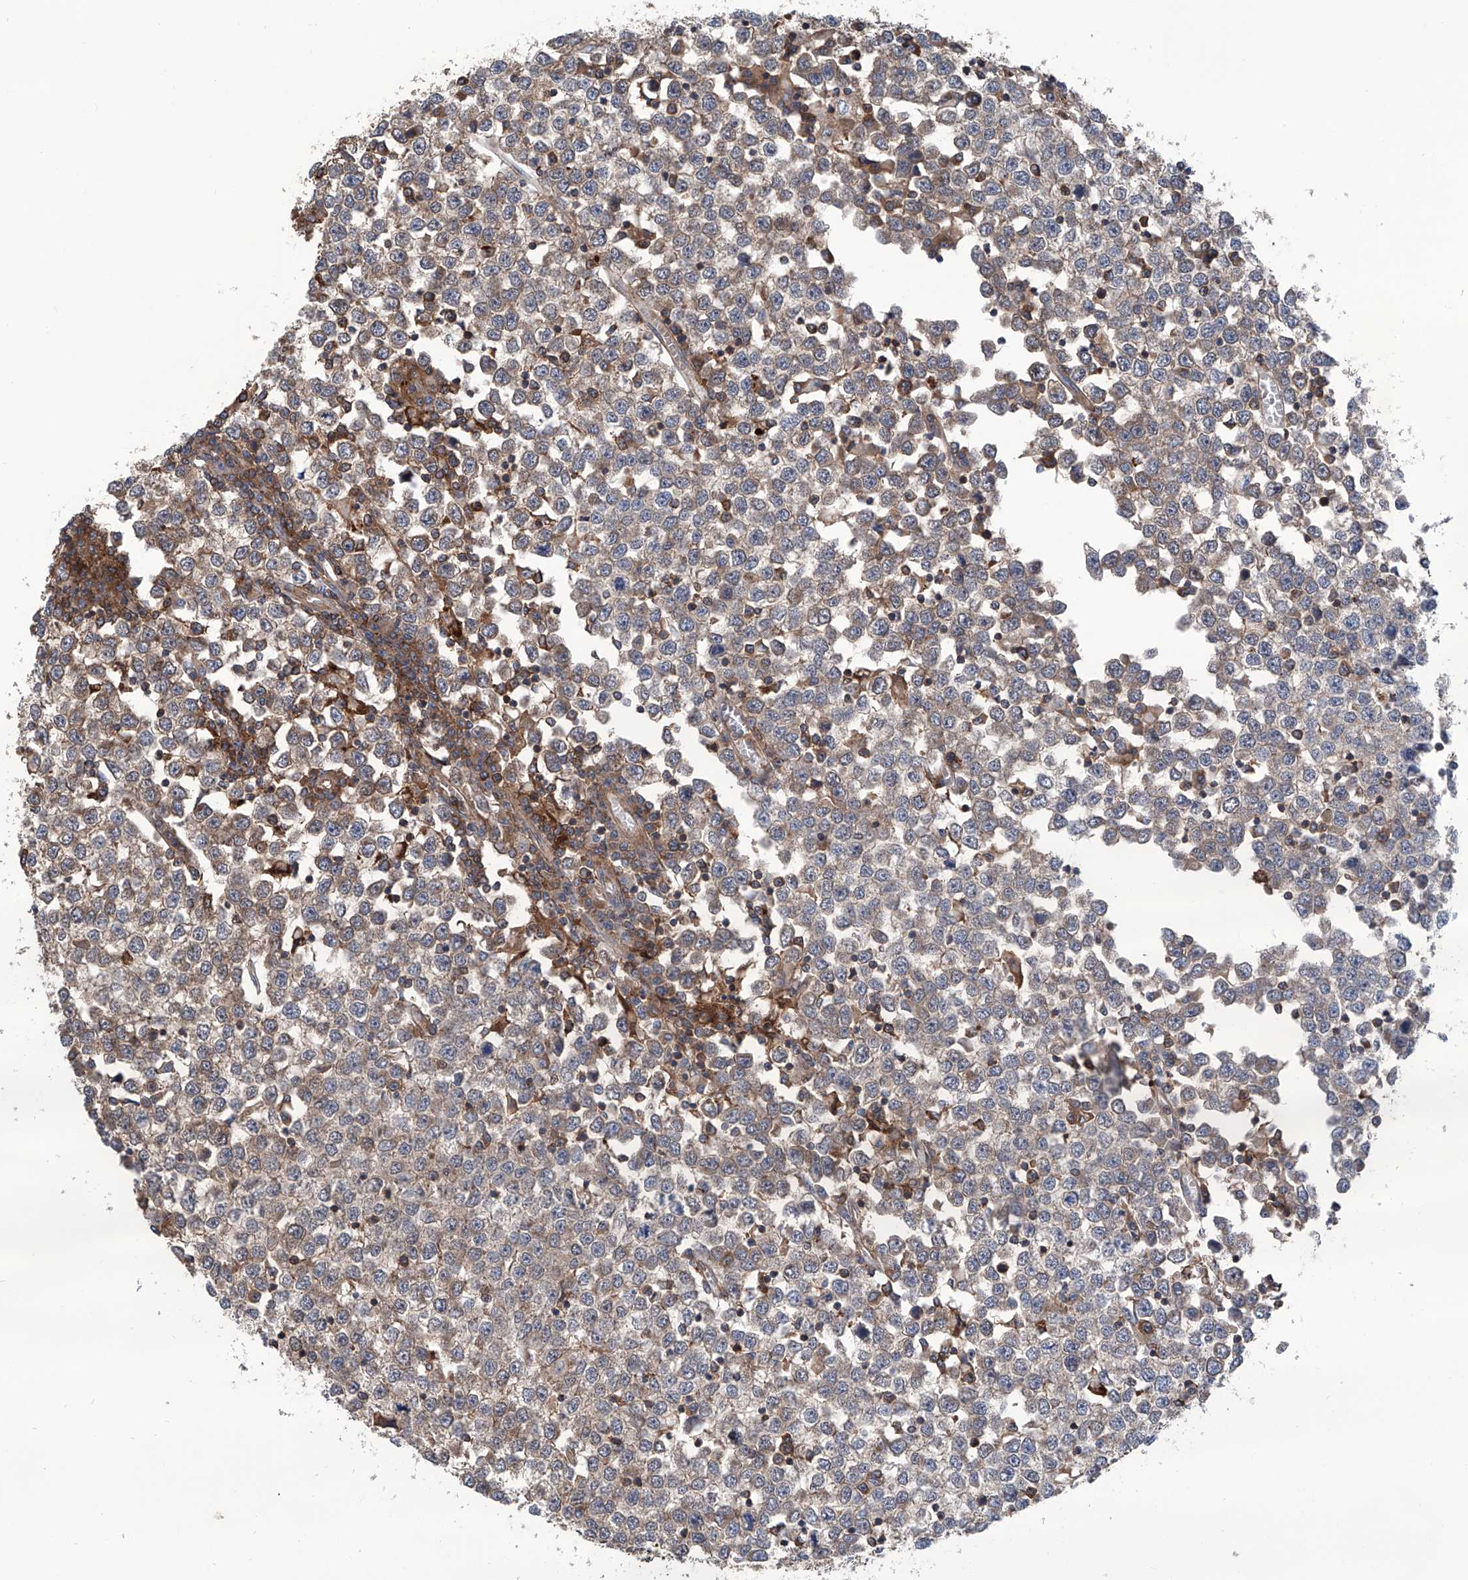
{"staining": {"intensity": "moderate", "quantity": "25%-75%", "location": "cytoplasmic/membranous"}, "tissue": "testis cancer", "cell_type": "Tumor cells", "image_type": "cancer", "snomed": [{"axis": "morphology", "description": "Seminoma, NOS"}, {"axis": "topography", "description": "Testis"}], "caption": "A medium amount of moderate cytoplasmic/membranous expression is appreciated in about 25%-75% of tumor cells in testis cancer tissue. (DAB IHC with brightfield microscopy, high magnification).", "gene": "SMAP1", "patient": {"sex": "male", "age": 65}}